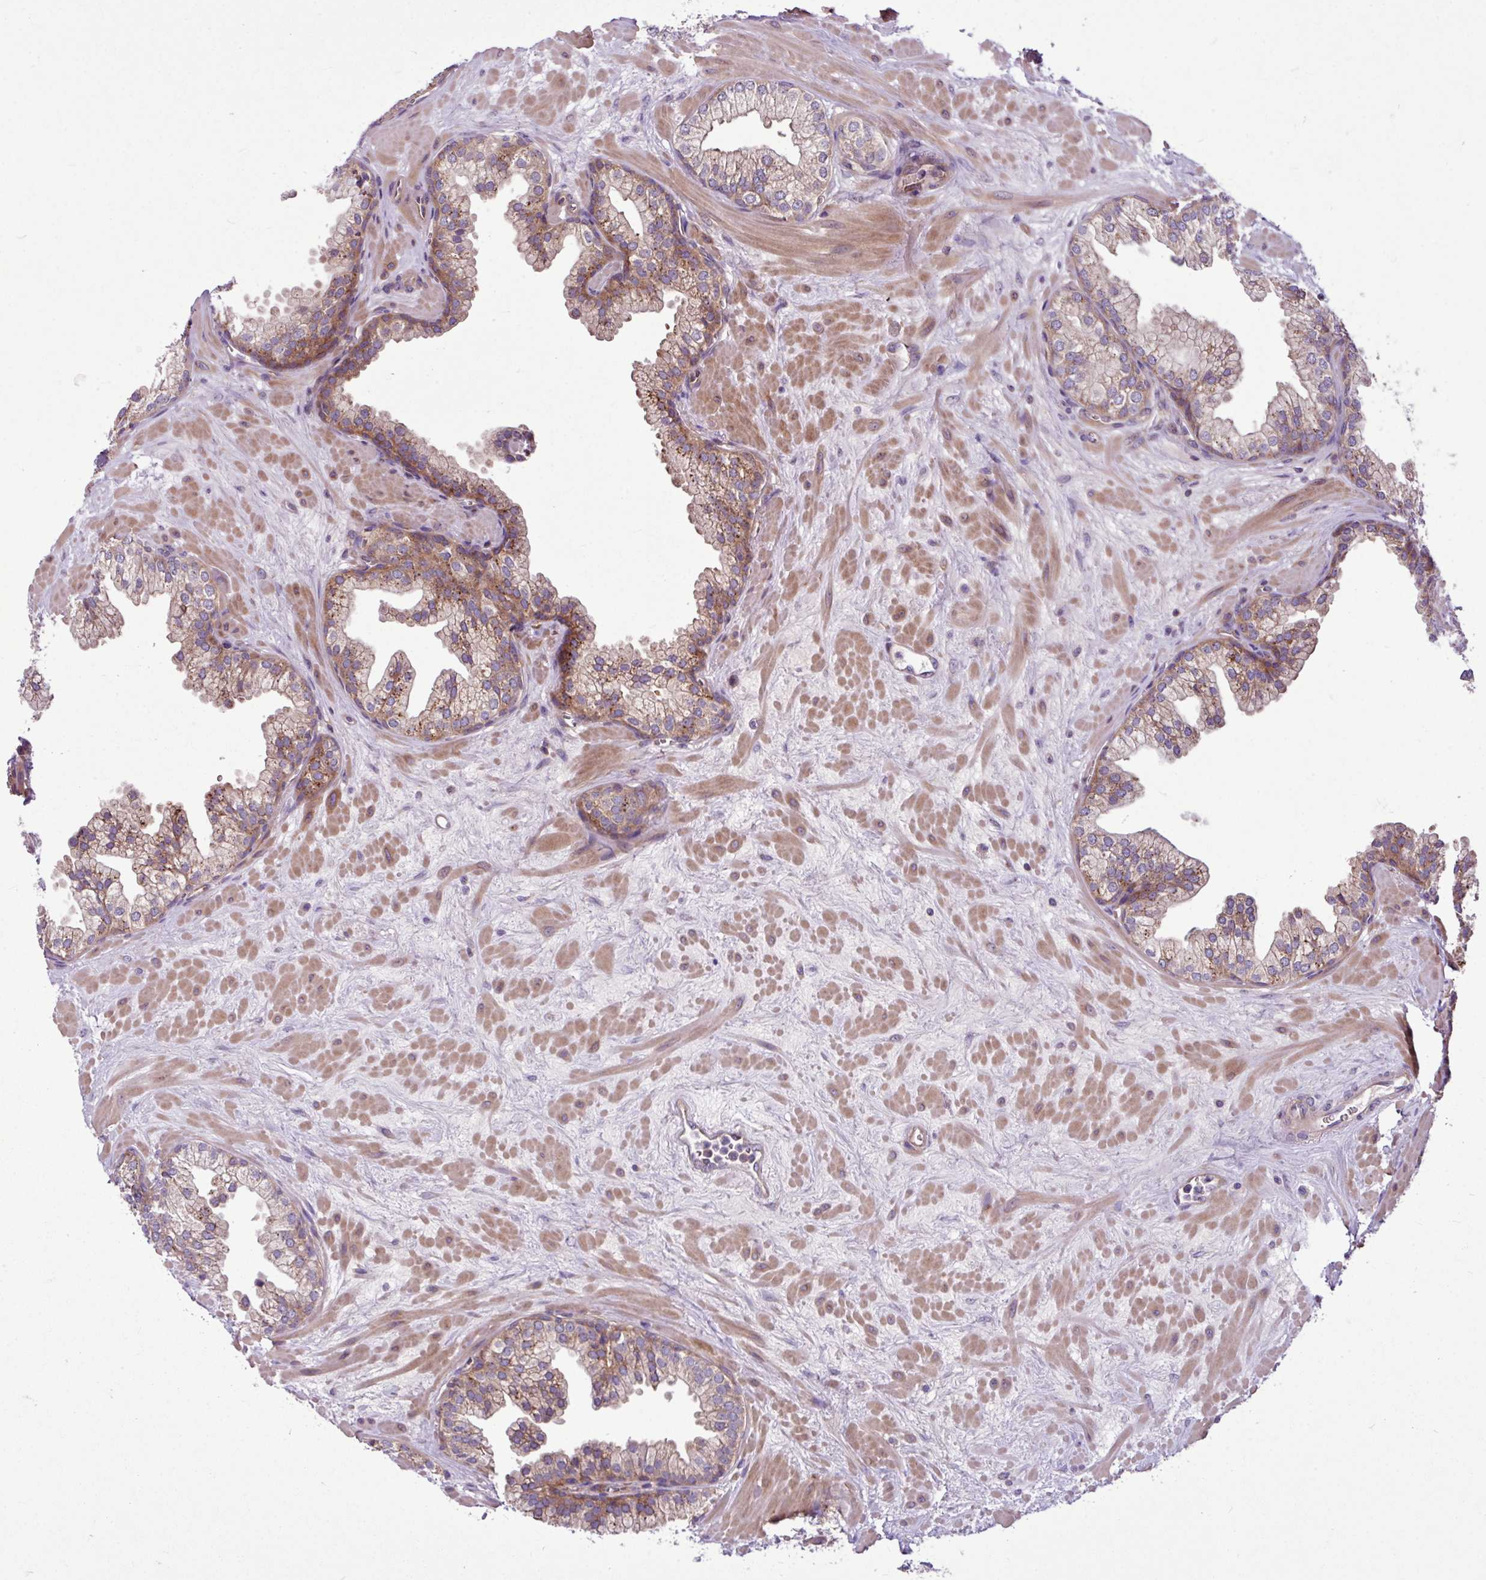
{"staining": {"intensity": "moderate", "quantity": ">75%", "location": "cytoplasmic/membranous"}, "tissue": "prostate", "cell_type": "Glandular cells", "image_type": "normal", "snomed": [{"axis": "morphology", "description": "Normal tissue, NOS"}, {"axis": "topography", "description": "Prostate"}, {"axis": "topography", "description": "Peripheral nerve tissue"}], "caption": "Immunohistochemistry (IHC) photomicrograph of normal human prostate stained for a protein (brown), which exhibits medium levels of moderate cytoplasmic/membranous expression in approximately >75% of glandular cells.", "gene": "MROH2A", "patient": {"sex": "male", "age": 61}}